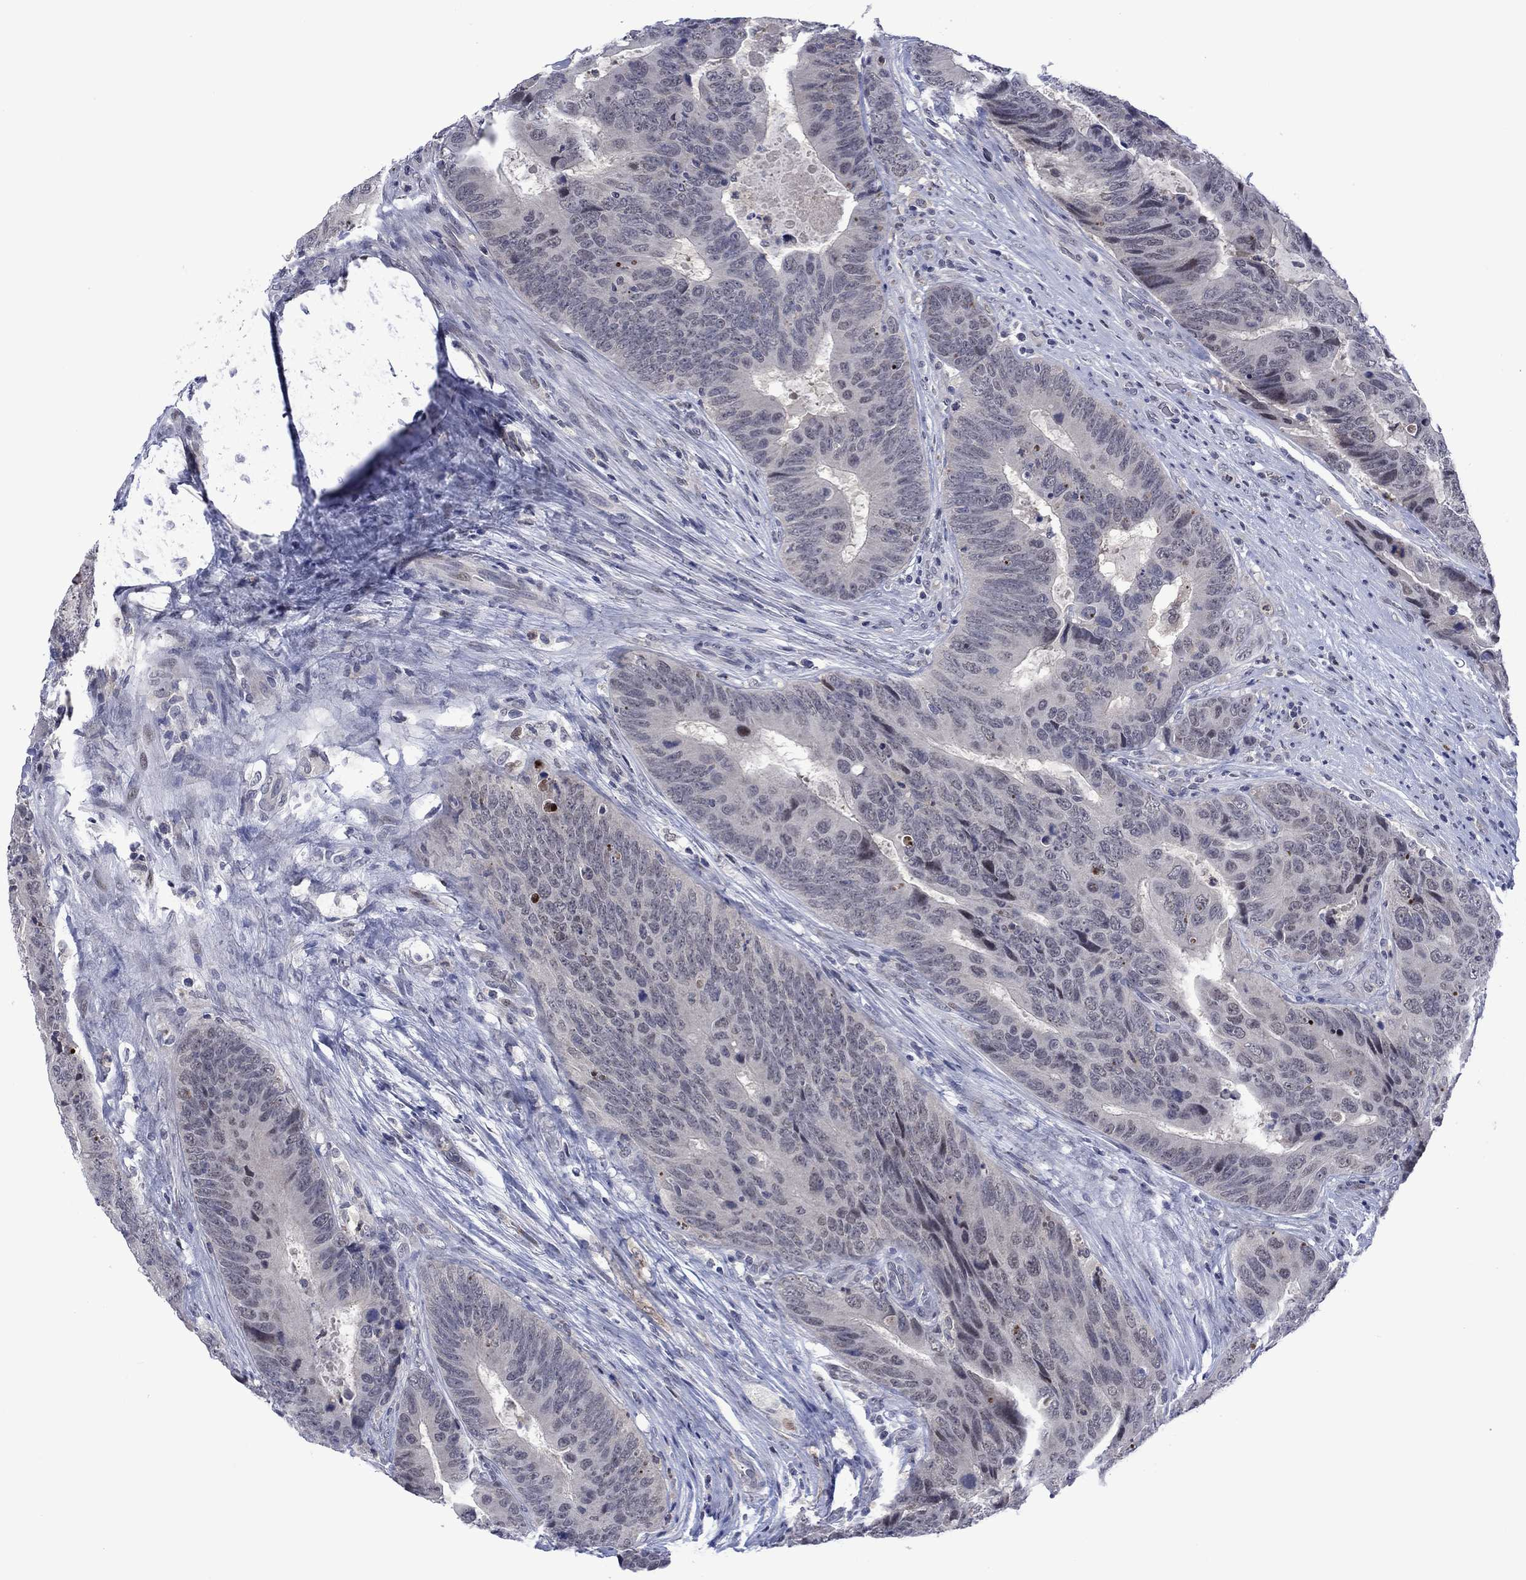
{"staining": {"intensity": "negative", "quantity": "none", "location": "none"}, "tissue": "colorectal cancer", "cell_type": "Tumor cells", "image_type": "cancer", "snomed": [{"axis": "morphology", "description": "Adenocarcinoma, NOS"}, {"axis": "topography", "description": "Colon"}], "caption": "IHC photomicrograph of colorectal adenocarcinoma stained for a protein (brown), which shows no positivity in tumor cells. The staining was performed using DAB to visualize the protein expression in brown, while the nuclei were stained in blue with hematoxylin (Magnification: 20x).", "gene": "AGL", "patient": {"sex": "female", "age": 56}}